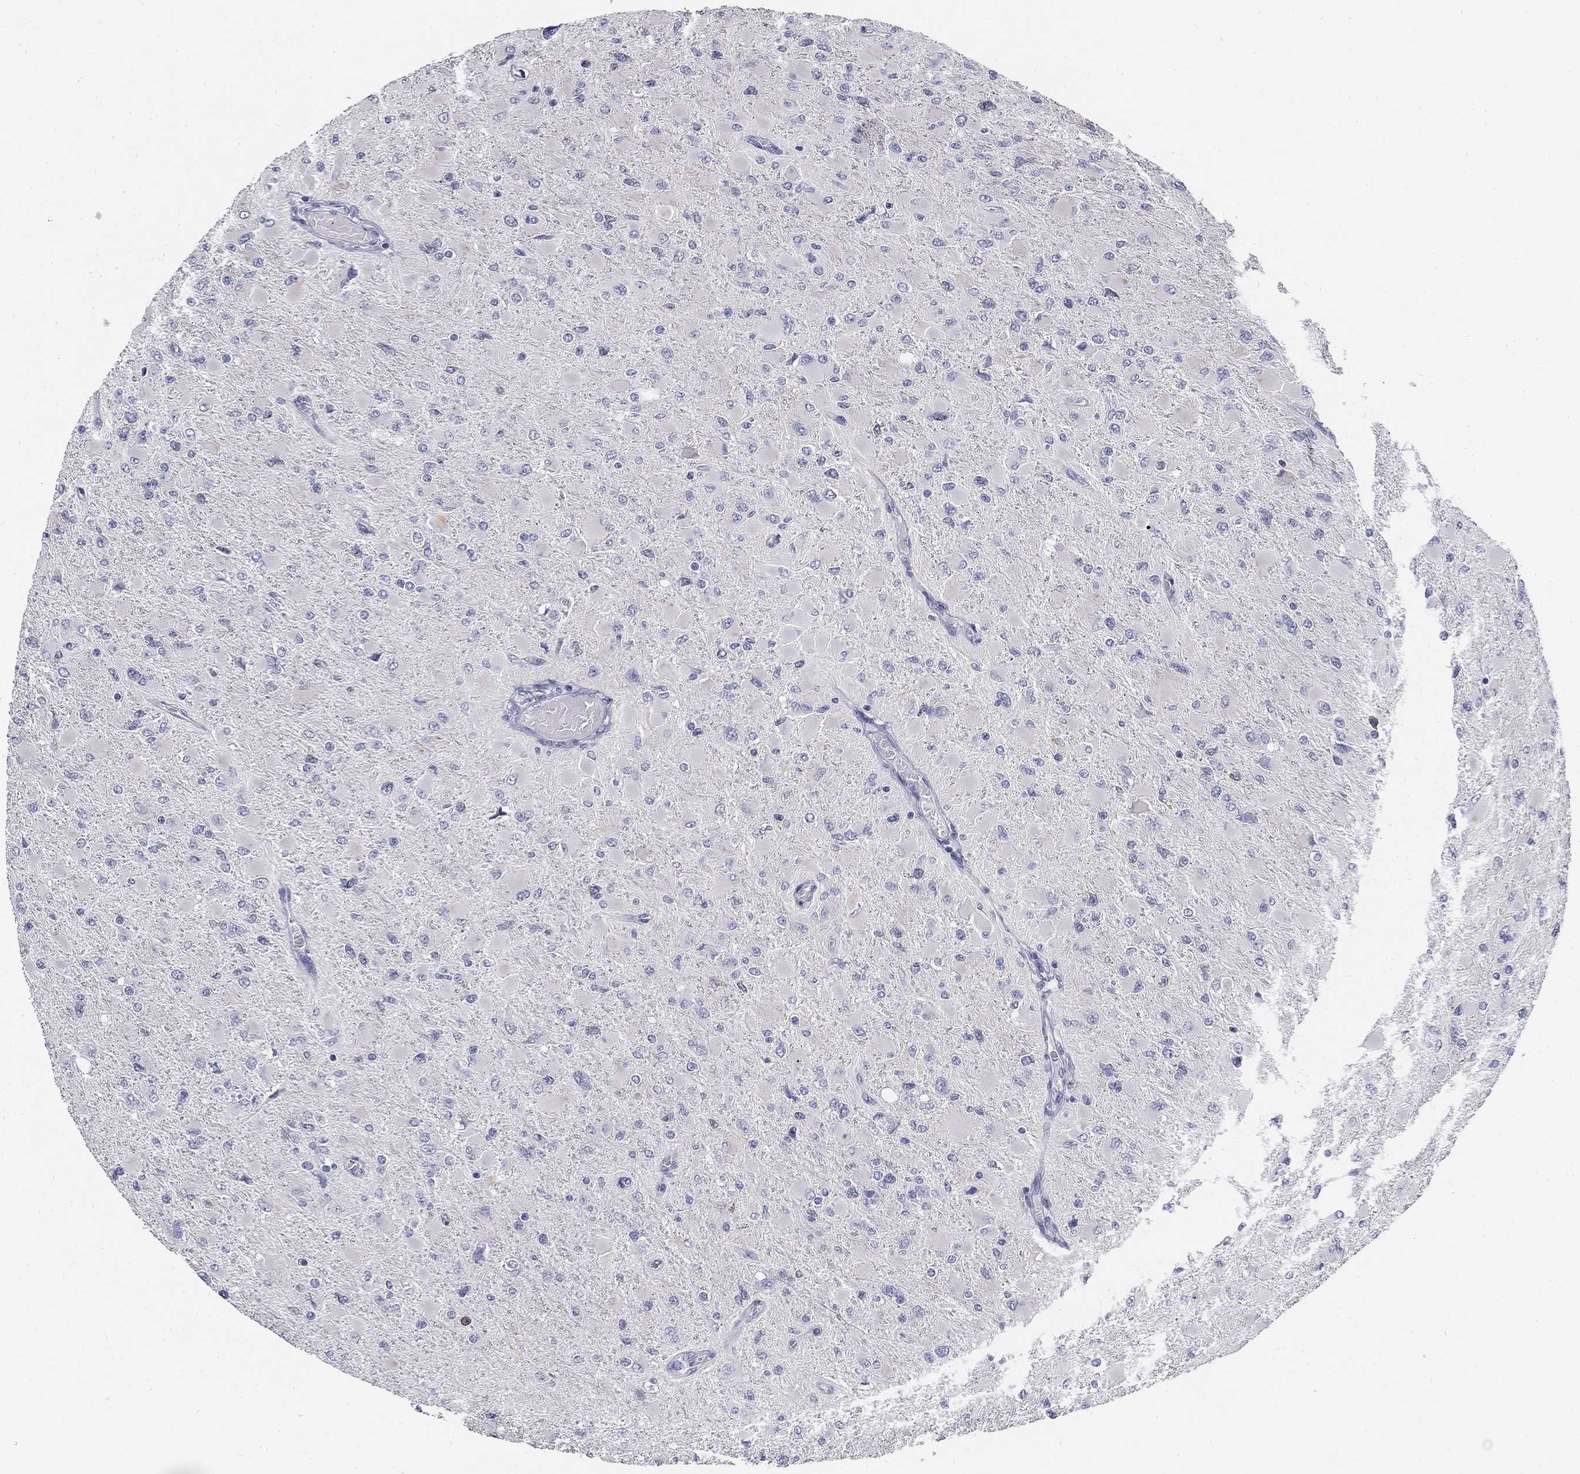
{"staining": {"intensity": "negative", "quantity": "none", "location": "none"}, "tissue": "glioma", "cell_type": "Tumor cells", "image_type": "cancer", "snomed": [{"axis": "morphology", "description": "Glioma, malignant, High grade"}, {"axis": "topography", "description": "Cerebral cortex"}], "caption": "Glioma was stained to show a protein in brown. There is no significant staining in tumor cells. (IHC, brightfield microscopy, high magnification).", "gene": "GALNTL5", "patient": {"sex": "female", "age": 36}}